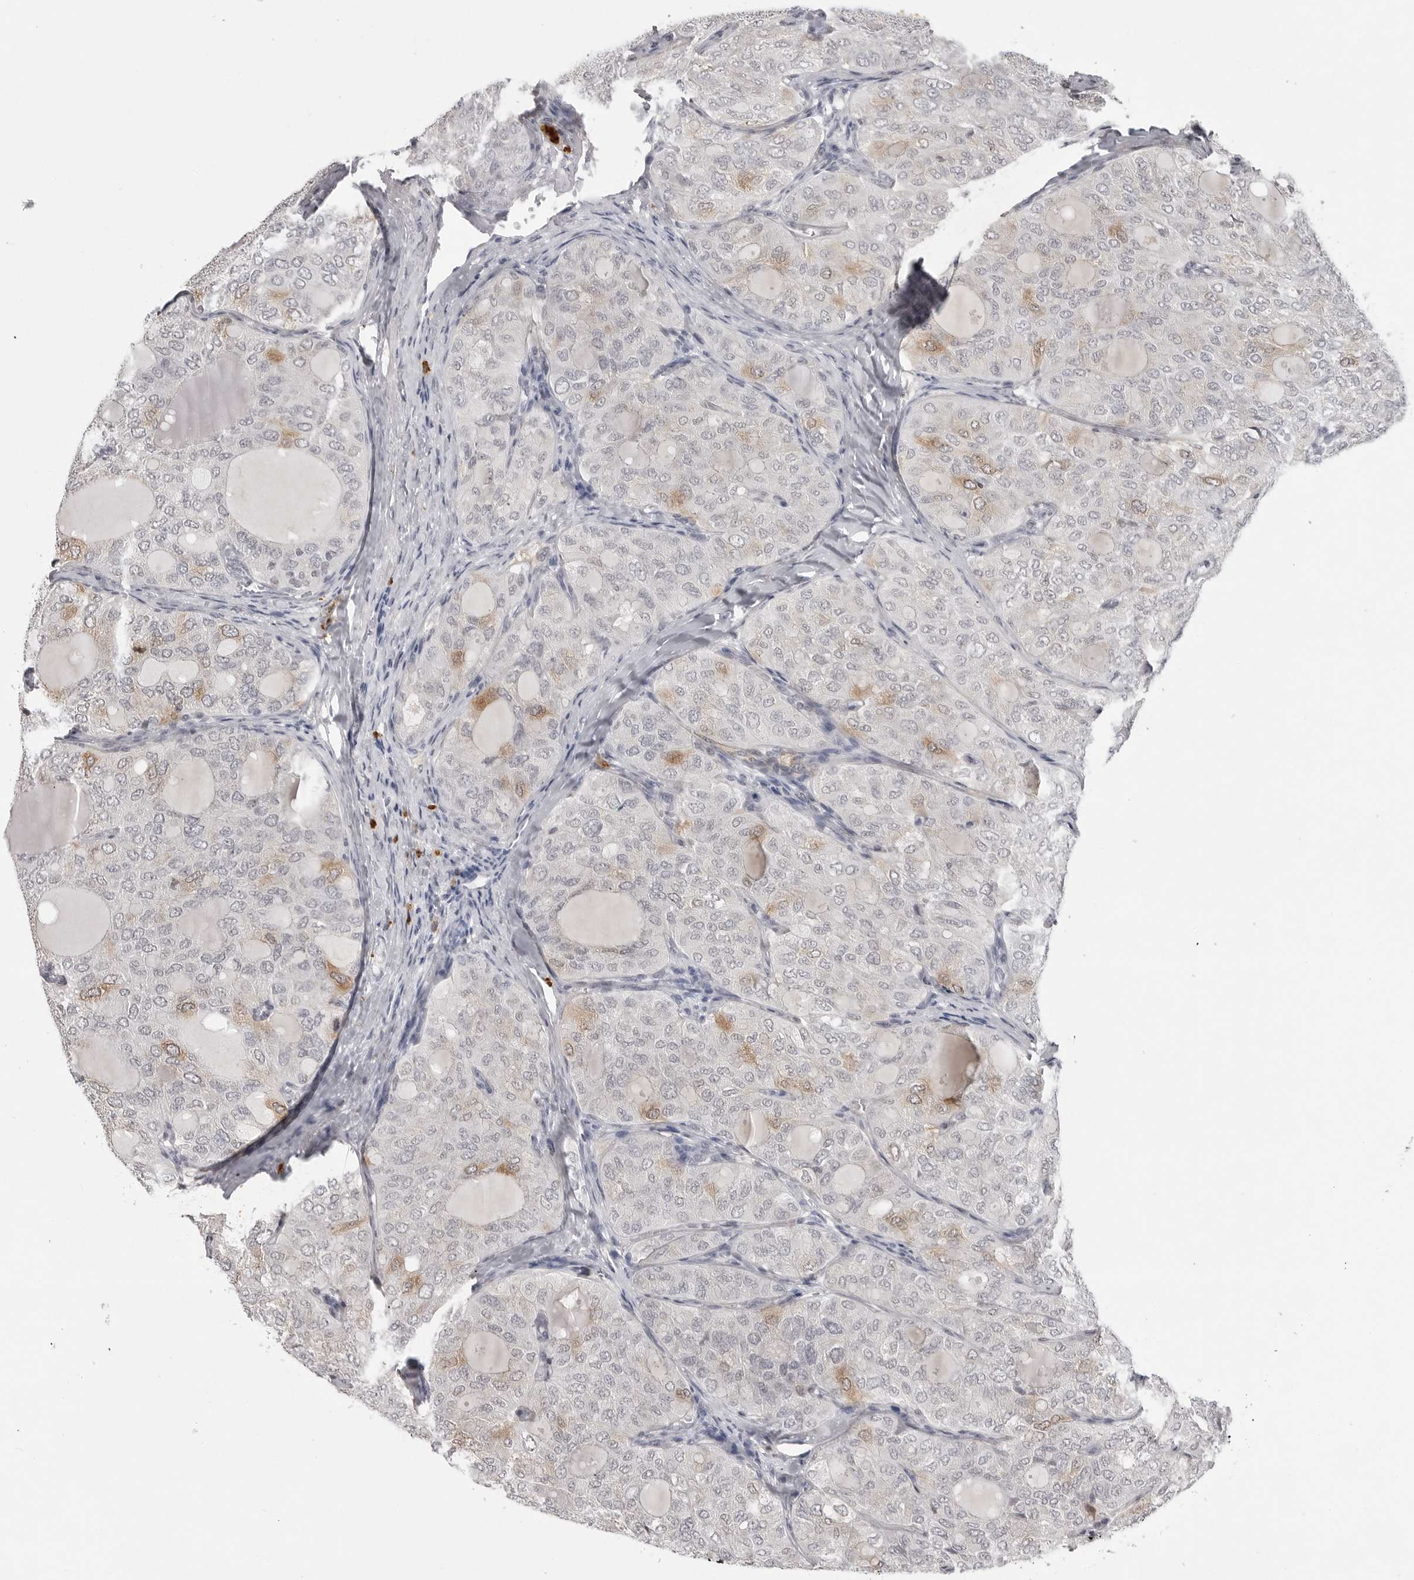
{"staining": {"intensity": "moderate", "quantity": "<25%", "location": "cytoplasmic/membranous"}, "tissue": "thyroid cancer", "cell_type": "Tumor cells", "image_type": "cancer", "snomed": [{"axis": "morphology", "description": "Follicular adenoma carcinoma, NOS"}, {"axis": "topography", "description": "Thyroid gland"}], "caption": "Protein staining of thyroid cancer (follicular adenoma carcinoma) tissue displays moderate cytoplasmic/membranous expression in about <25% of tumor cells. (DAB (3,3'-diaminobenzidine) = brown stain, brightfield microscopy at high magnification).", "gene": "RRM1", "patient": {"sex": "male", "age": 75}}